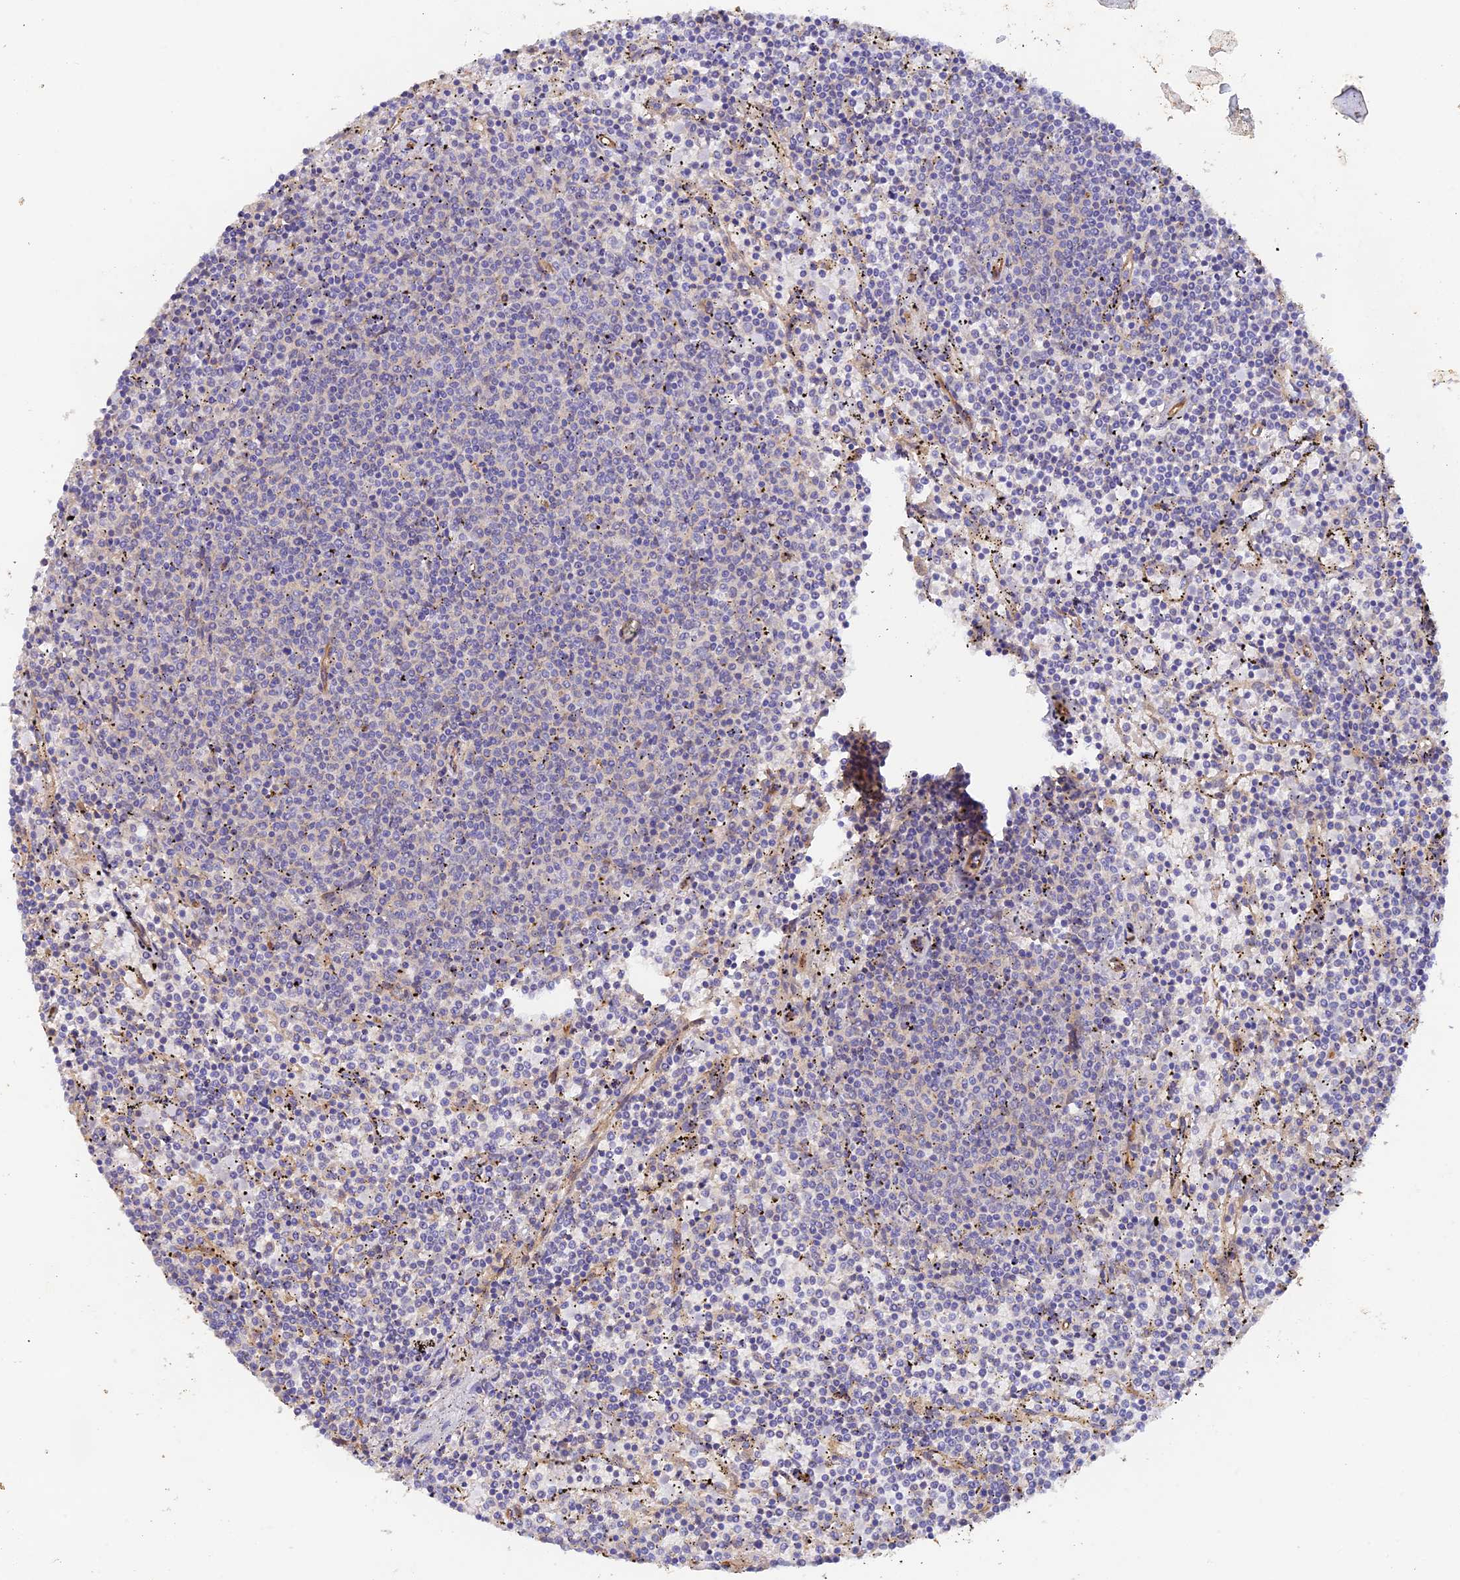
{"staining": {"intensity": "negative", "quantity": "none", "location": "none"}, "tissue": "lymphoma", "cell_type": "Tumor cells", "image_type": "cancer", "snomed": [{"axis": "morphology", "description": "Malignant lymphoma, non-Hodgkin's type, Low grade"}, {"axis": "topography", "description": "Spleen"}], "caption": "Immunohistochemistry (IHC) of low-grade malignant lymphoma, non-Hodgkin's type shows no positivity in tumor cells.", "gene": "MYO9A", "patient": {"sex": "female", "age": 50}}